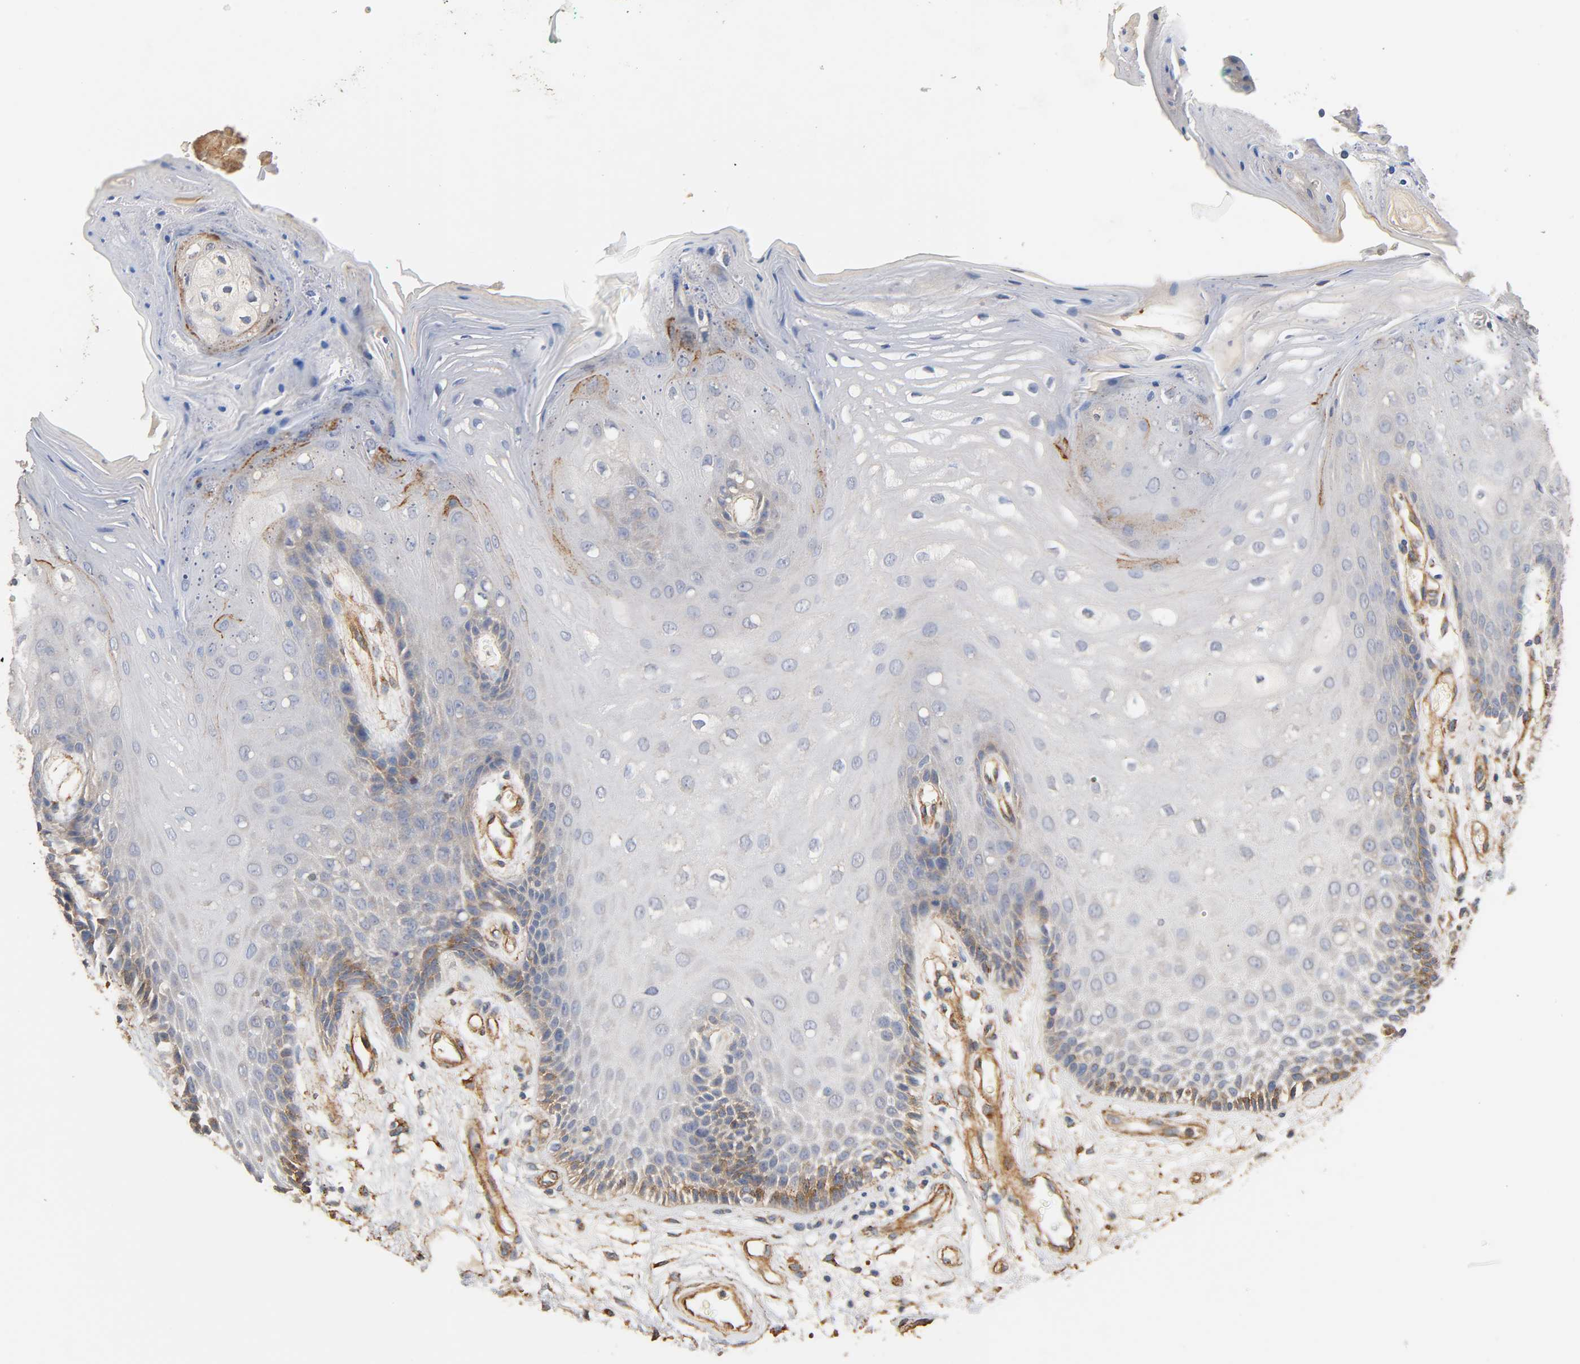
{"staining": {"intensity": "weak", "quantity": "<25%", "location": "cytoplasmic/membranous"}, "tissue": "oral mucosa", "cell_type": "Squamous epithelial cells", "image_type": "normal", "snomed": [{"axis": "morphology", "description": "Normal tissue, NOS"}, {"axis": "morphology", "description": "Squamous cell carcinoma, NOS"}, {"axis": "topography", "description": "Skeletal muscle"}, {"axis": "topography", "description": "Oral tissue"}, {"axis": "topography", "description": "Head-Neck"}], "caption": "Micrograph shows no protein expression in squamous epithelial cells of normal oral mucosa.", "gene": "IFITM2", "patient": {"sex": "female", "age": 84}}